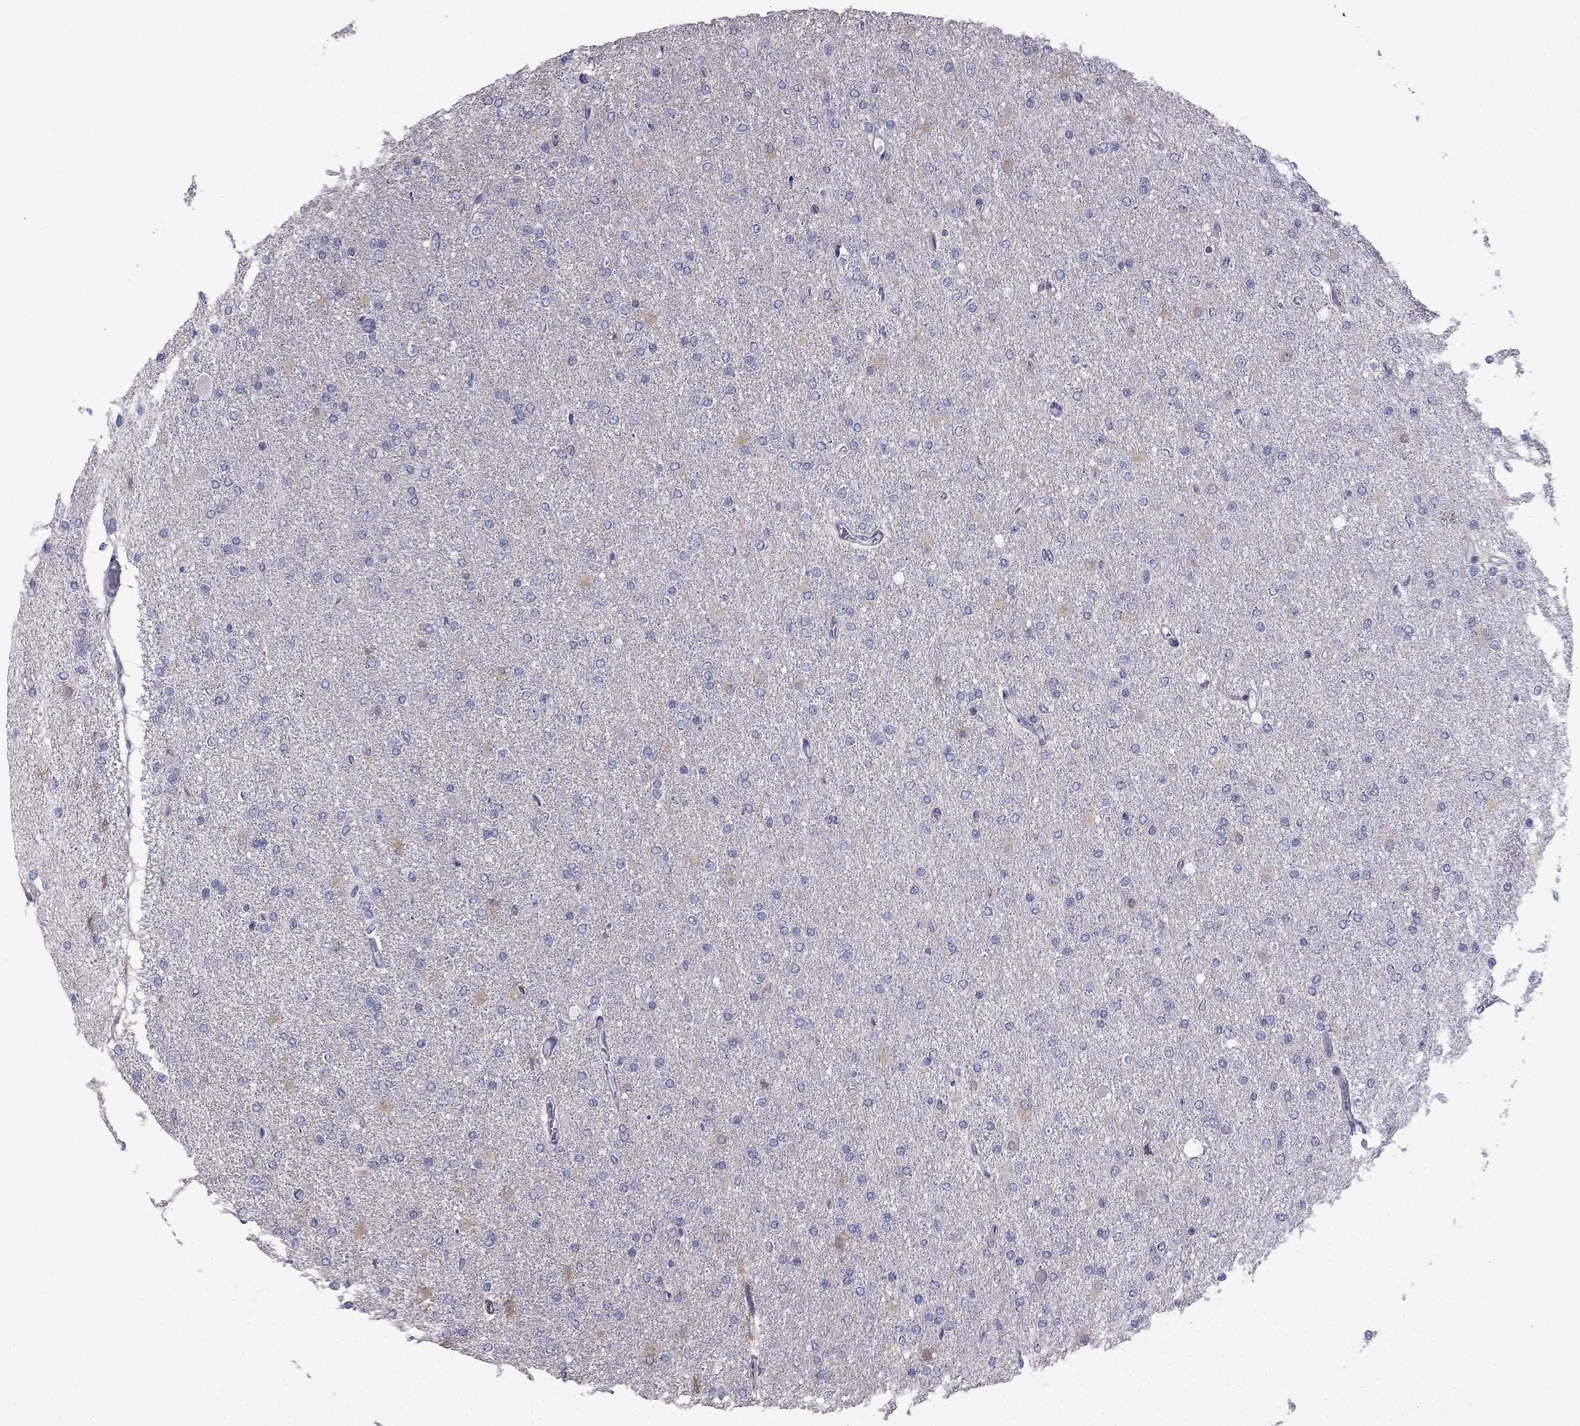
{"staining": {"intensity": "negative", "quantity": "none", "location": "none"}, "tissue": "glioma", "cell_type": "Tumor cells", "image_type": "cancer", "snomed": [{"axis": "morphology", "description": "Glioma, malignant, High grade"}, {"axis": "topography", "description": "Cerebral cortex"}], "caption": "DAB immunohistochemical staining of human high-grade glioma (malignant) displays no significant staining in tumor cells.", "gene": "CCDC40", "patient": {"sex": "male", "age": 70}}